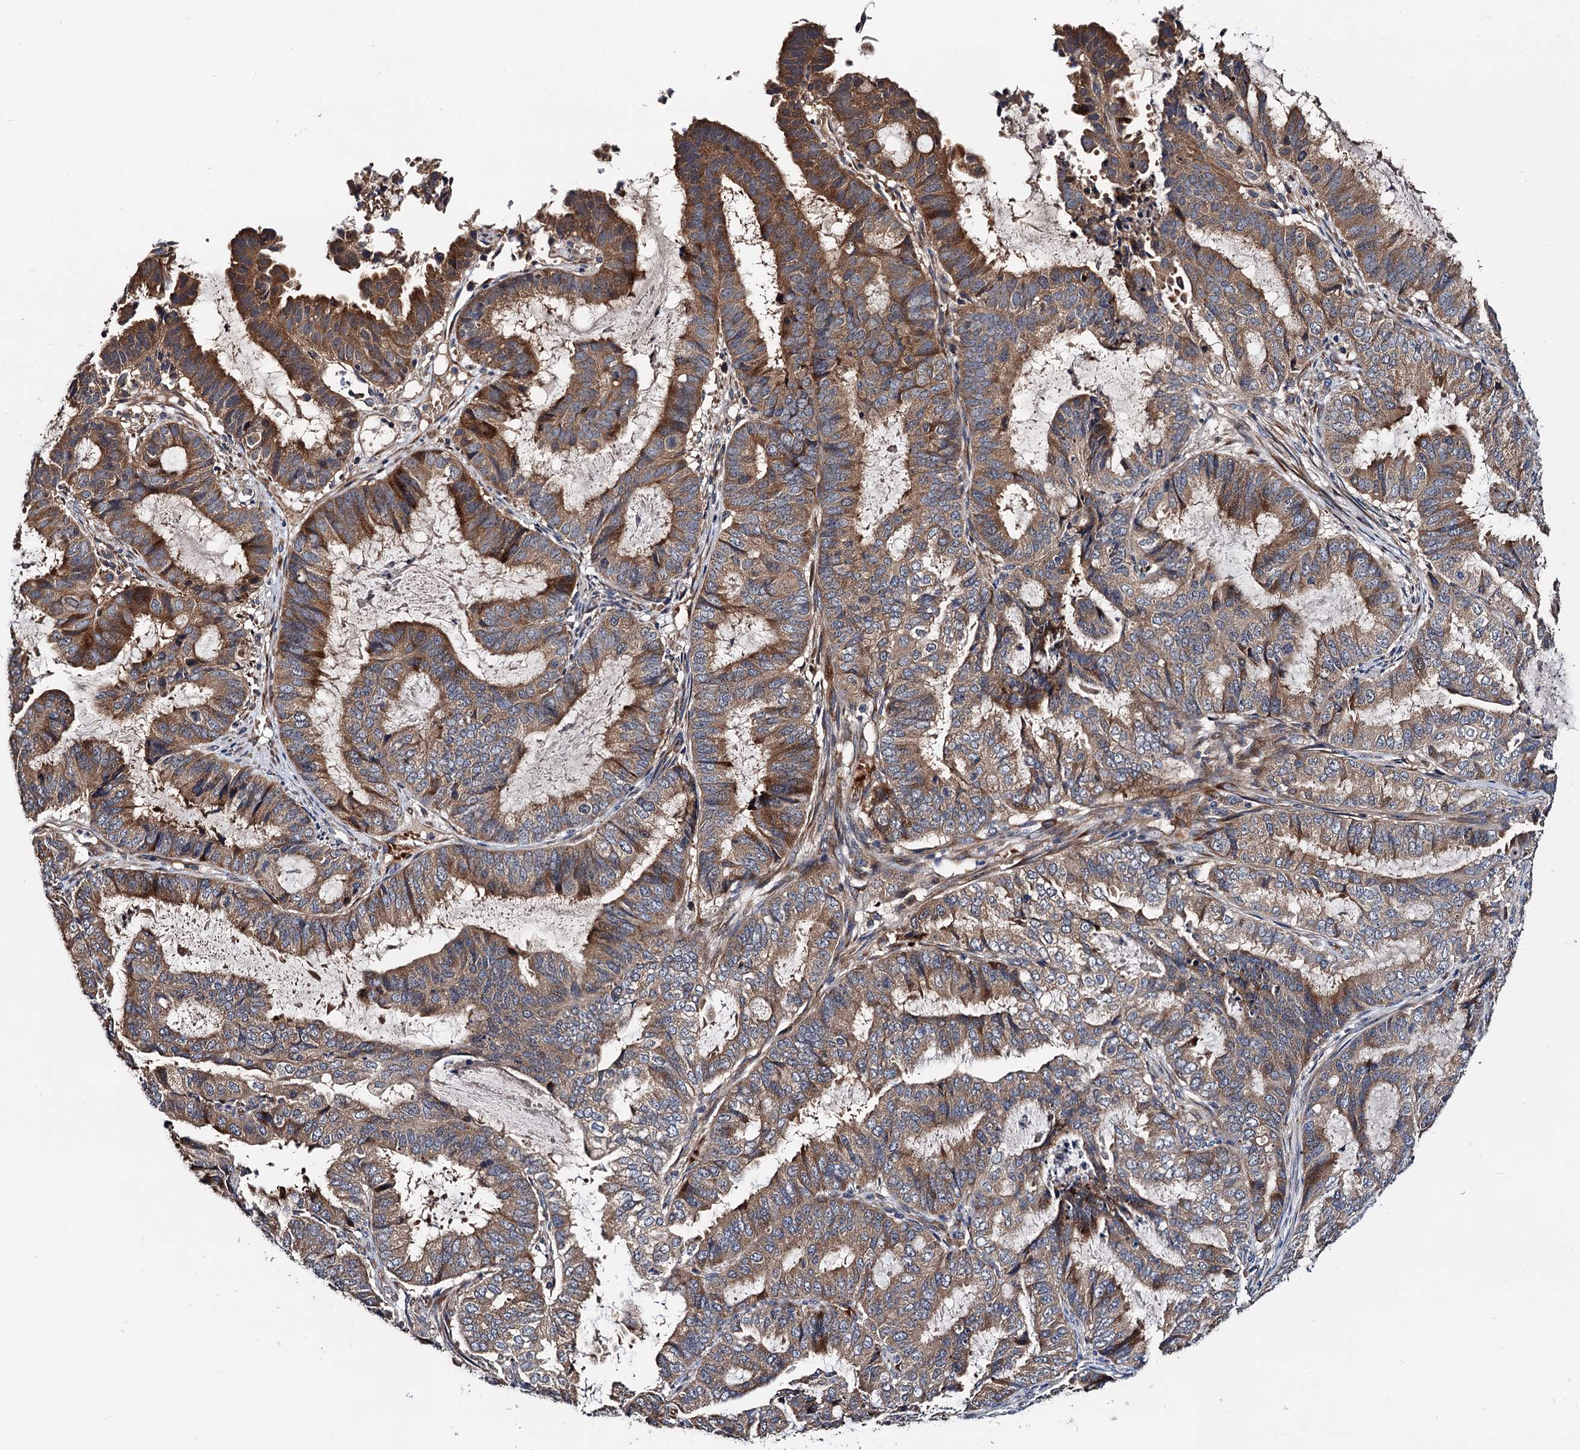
{"staining": {"intensity": "moderate", "quantity": "25%-75%", "location": "cytoplasmic/membranous"}, "tissue": "endometrial cancer", "cell_type": "Tumor cells", "image_type": "cancer", "snomed": [{"axis": "morphology", "description": "Adenocarcinoma, NOS"}, {"axis": "topography", "description": "Endometrium"}], "caption": "Protein staining reveals moderate cytoplasmic/membranous expression in approximately 25%-75% of tumor cells in endometrial adenocarcinoma.", "gene": "TRMT112", "patient": {"sex": "female", "age": 51}}